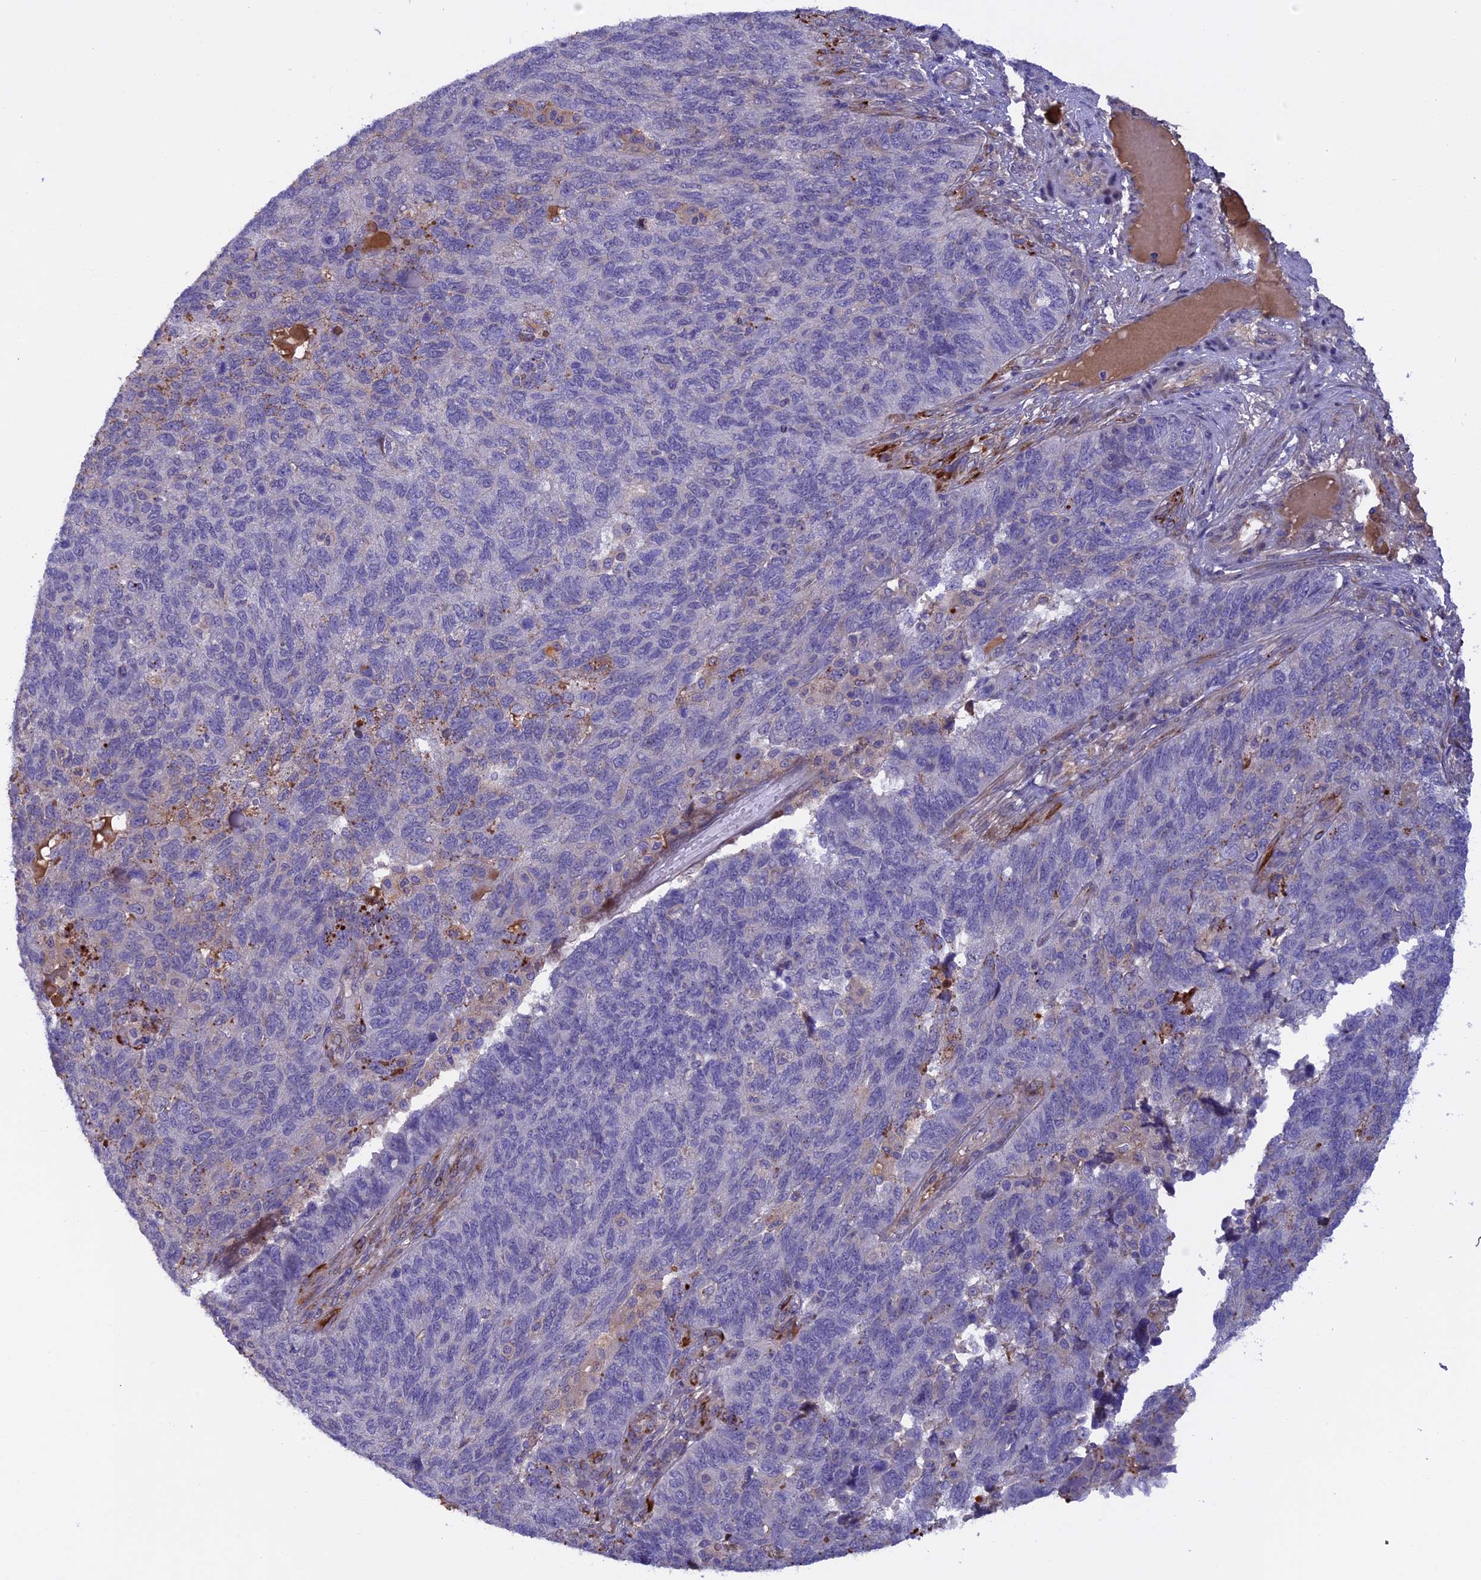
{"staining": {"intensity": "negative", "quantity": "none", "location": "none"}, "tissue": "endometrial cancer", "cell_type": "Tumor cells", "image_type": "cancer", "snomed": [{"axis": "morphology", "description": "Adenocarcinoma, NOS"}, {"axis": "topography", "description": "Endometrium"}], "caption": "DAB immunohistochemical staining of human endometrial cancer (adenocarcinoma) shows no significant expression in tumor cells. (Stains: DAB (3,3'-diaminobenzidine) IHC with hematoxylin counter stain, Microscopy: brightfield microscopy at high magnification).", "gene": "COL4A3", "patient": {"sex": "female", "age": 66}}